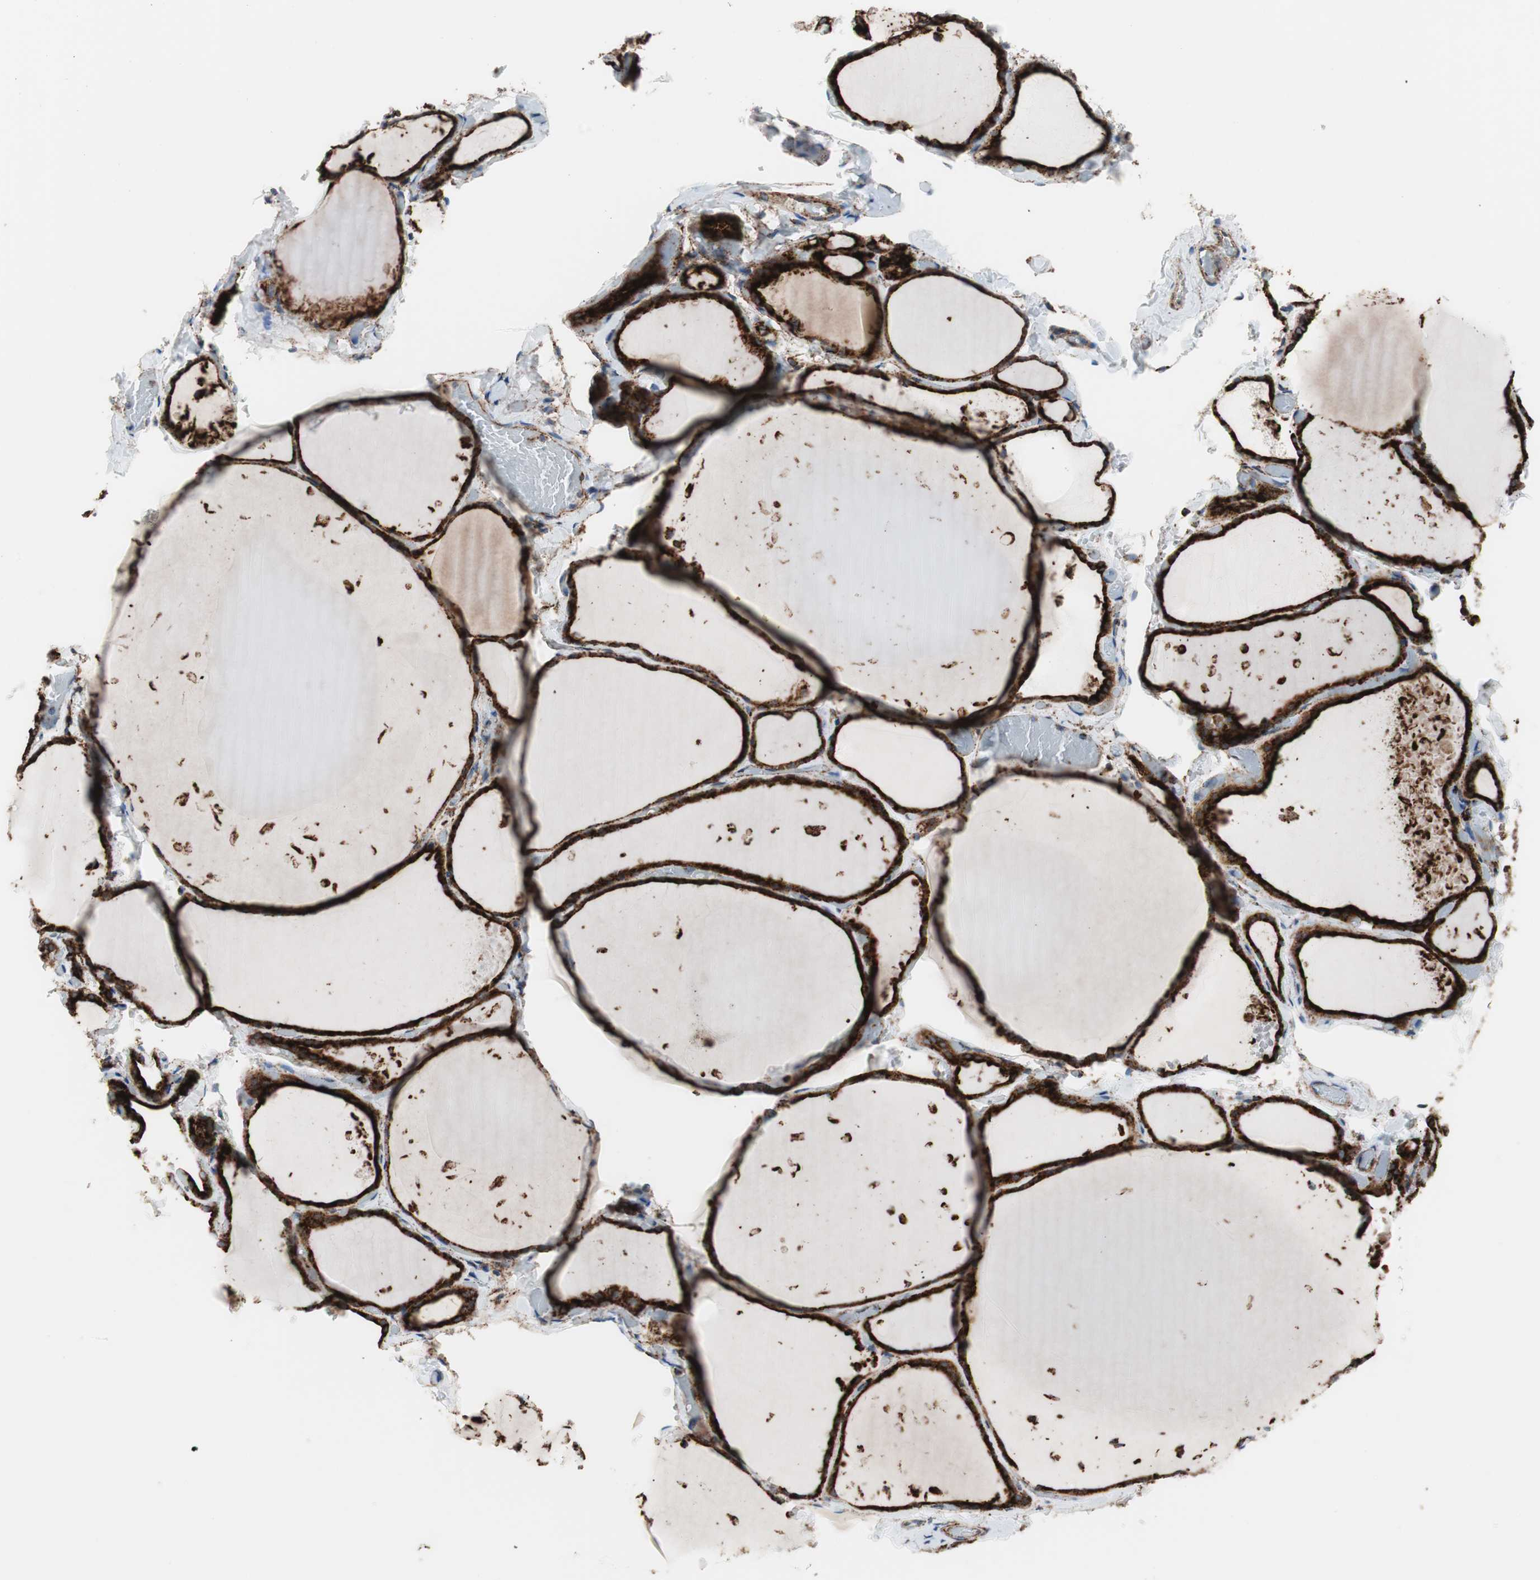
{"staining": {"intensity": "strong", "quantity": ">75%", "location": "cytoplasmic/membranous"}, "tissue": "thyroid gland", "cell_type": "Glandular cells", "image_type": "normal", "snomed": [{"axis": "morphology", "description": "Normal tissue, NOS"}, {"axis": "topography", "description": "Thyroid gland"}], "caption": "Glandular cells demonstrate strong cytoplasmic/membranous expression in approximately >75% of cells in normal thyroid gland. (IHC, brightfield microscopy, high magnification).", "gene": "LAMP1", "patient": {"sex": "female", "age": 22}}